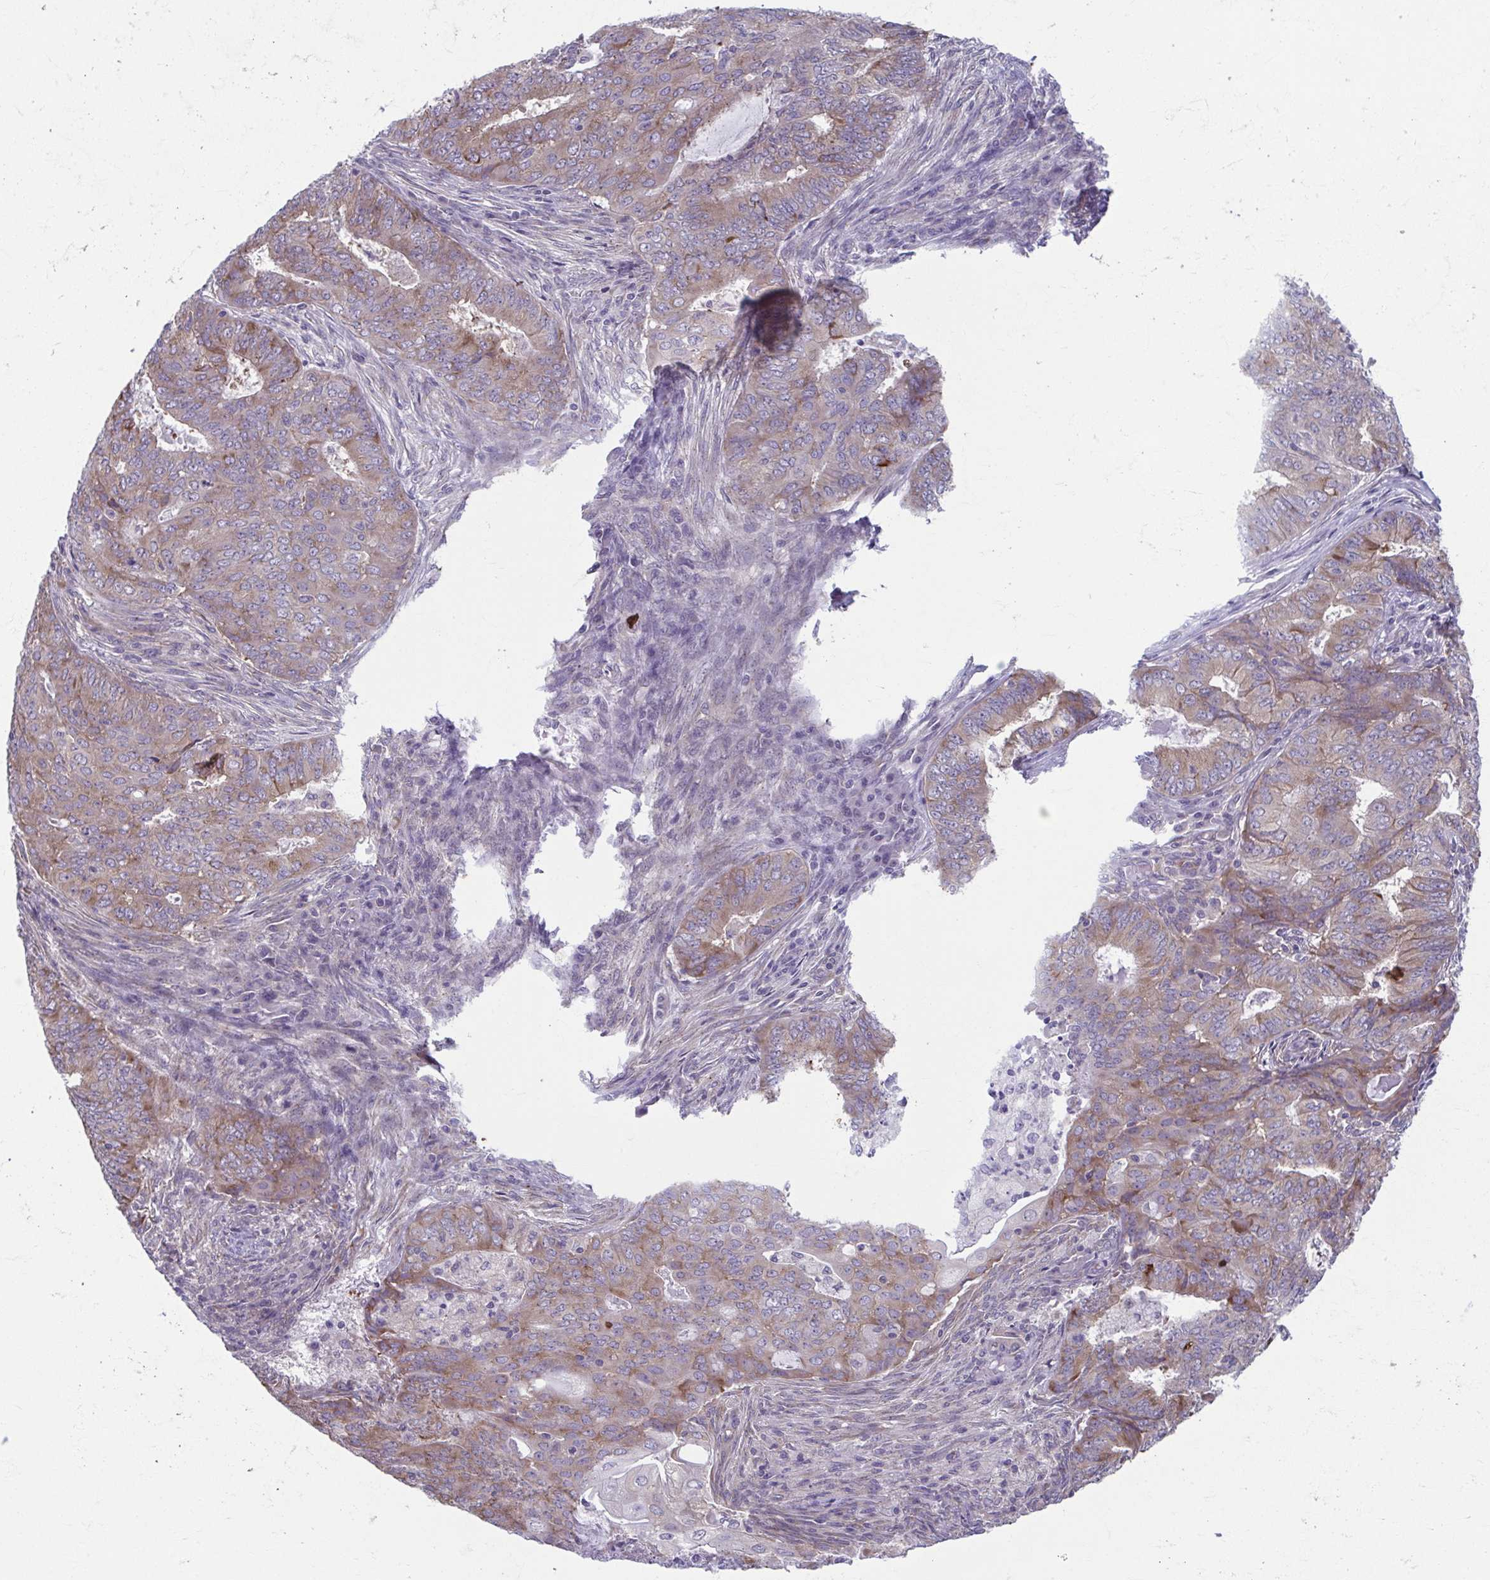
{"staining": {"intensity": "weak", "quantity": "25%-75%", "location": "cytoplasmic/membranous"}, "tissue": "endometrial cancer", "cell_type": "Tumor cells", "image_type": "cancer", "snomed": [{"axis": "morphology", "description": "Adenocarcinoma, NOS"}, {"axis": "topography", "description": "Endometrium"}], "caption": "A brown stain labels weak cytoplasmic/membranous staining of a protein in endometrial adenocarcinoma tumor cells.", "gene": "TMEM108", "patient": {"sex": "female", "age": 62}}